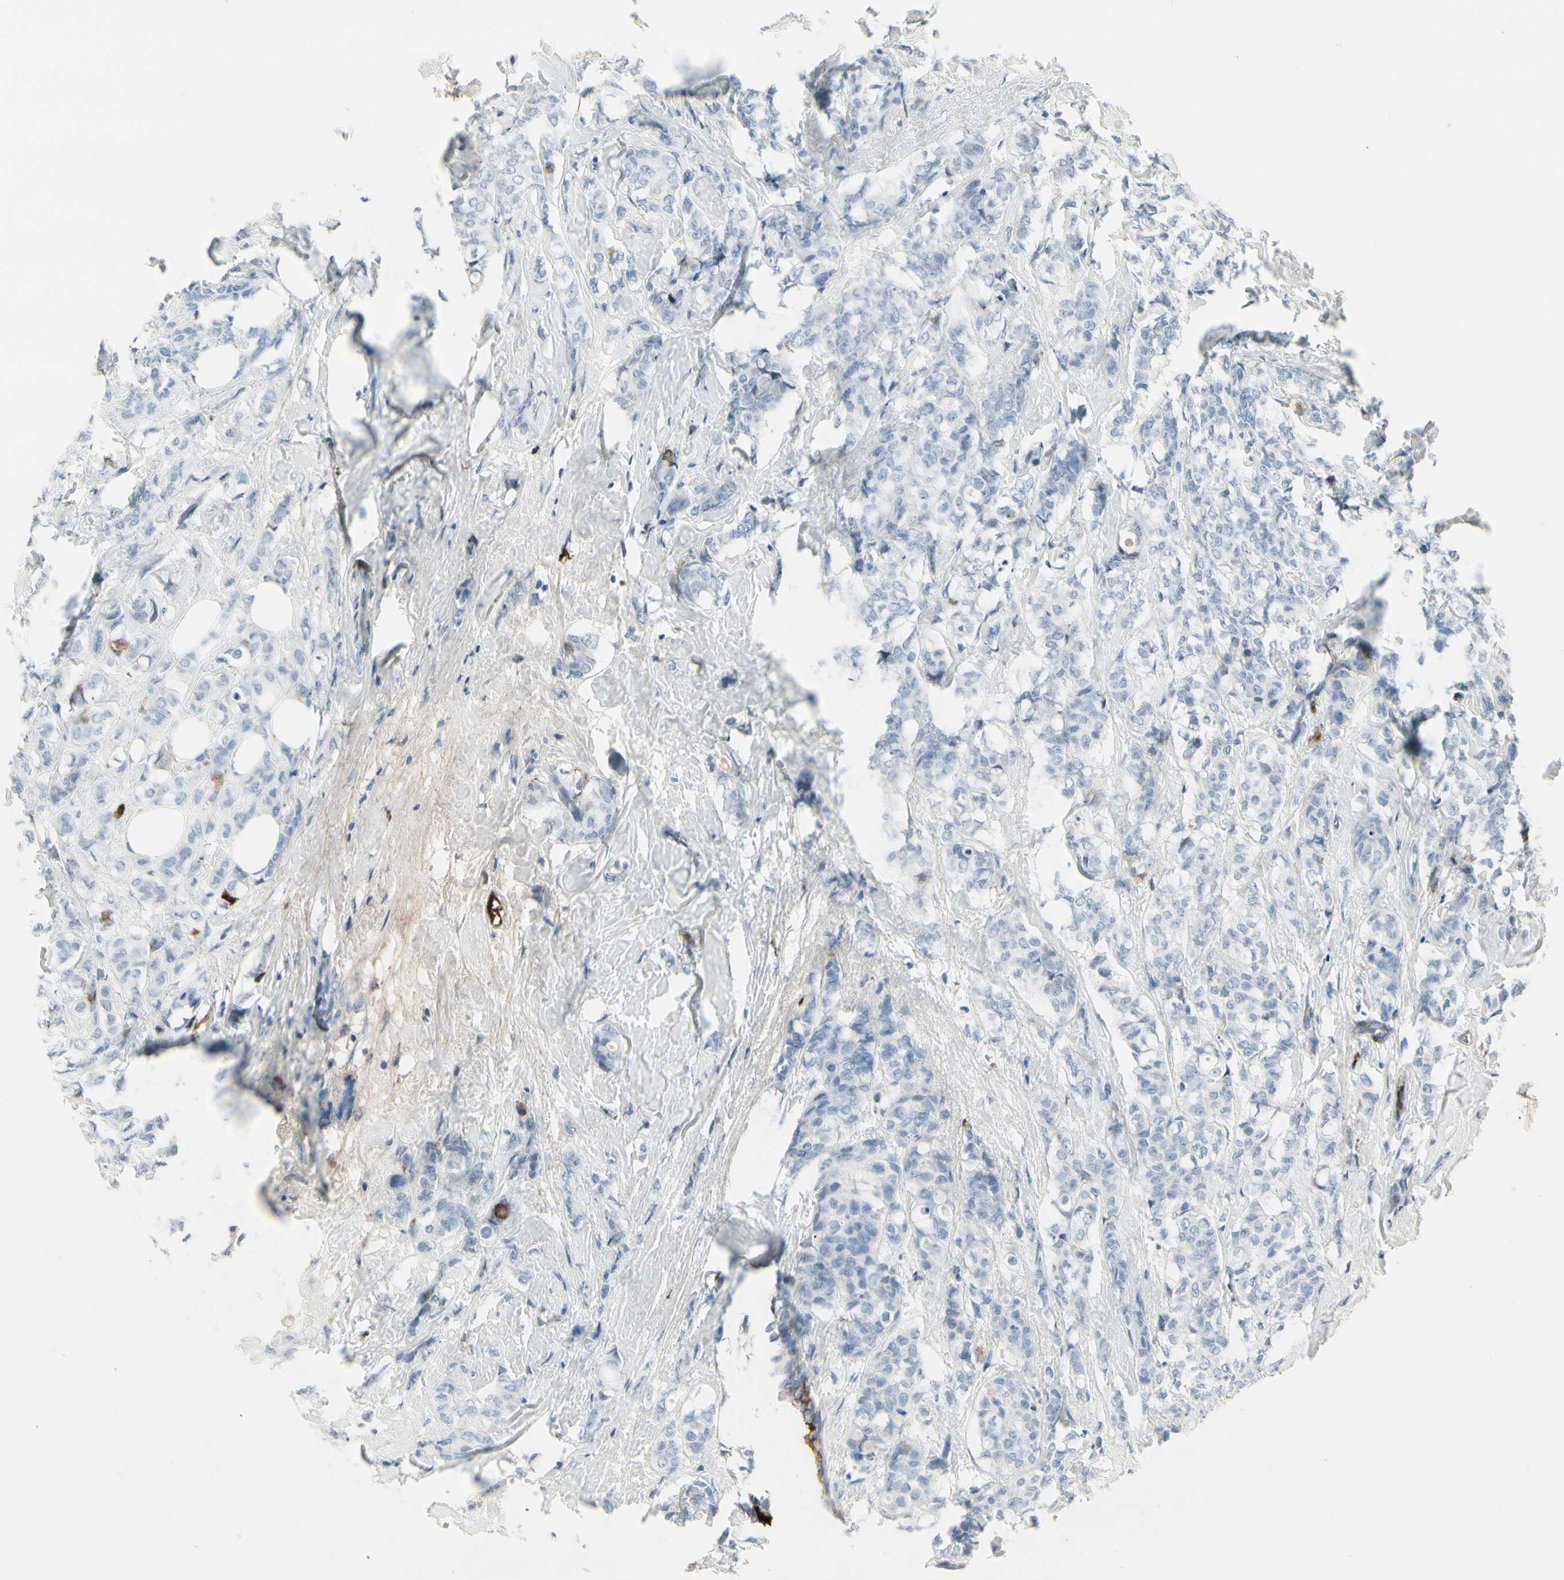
{"staining": {"intensity": "negative", "quantity": "none", "location": "none"}, "tissue": "breast cancer", "cell_type": "Tumor cells", "image_type": "cancer", "snomed": [{"axis": "morphology", "description": "Lobular carcinoma"}, {"axis": "topography", "description": "Breast"}], "caption": "The histopathology image demonstrates no staining of tumor cells in breast cancer.", "gene": "IGHG1", "patient": {"sex": "female", "age": 60}}